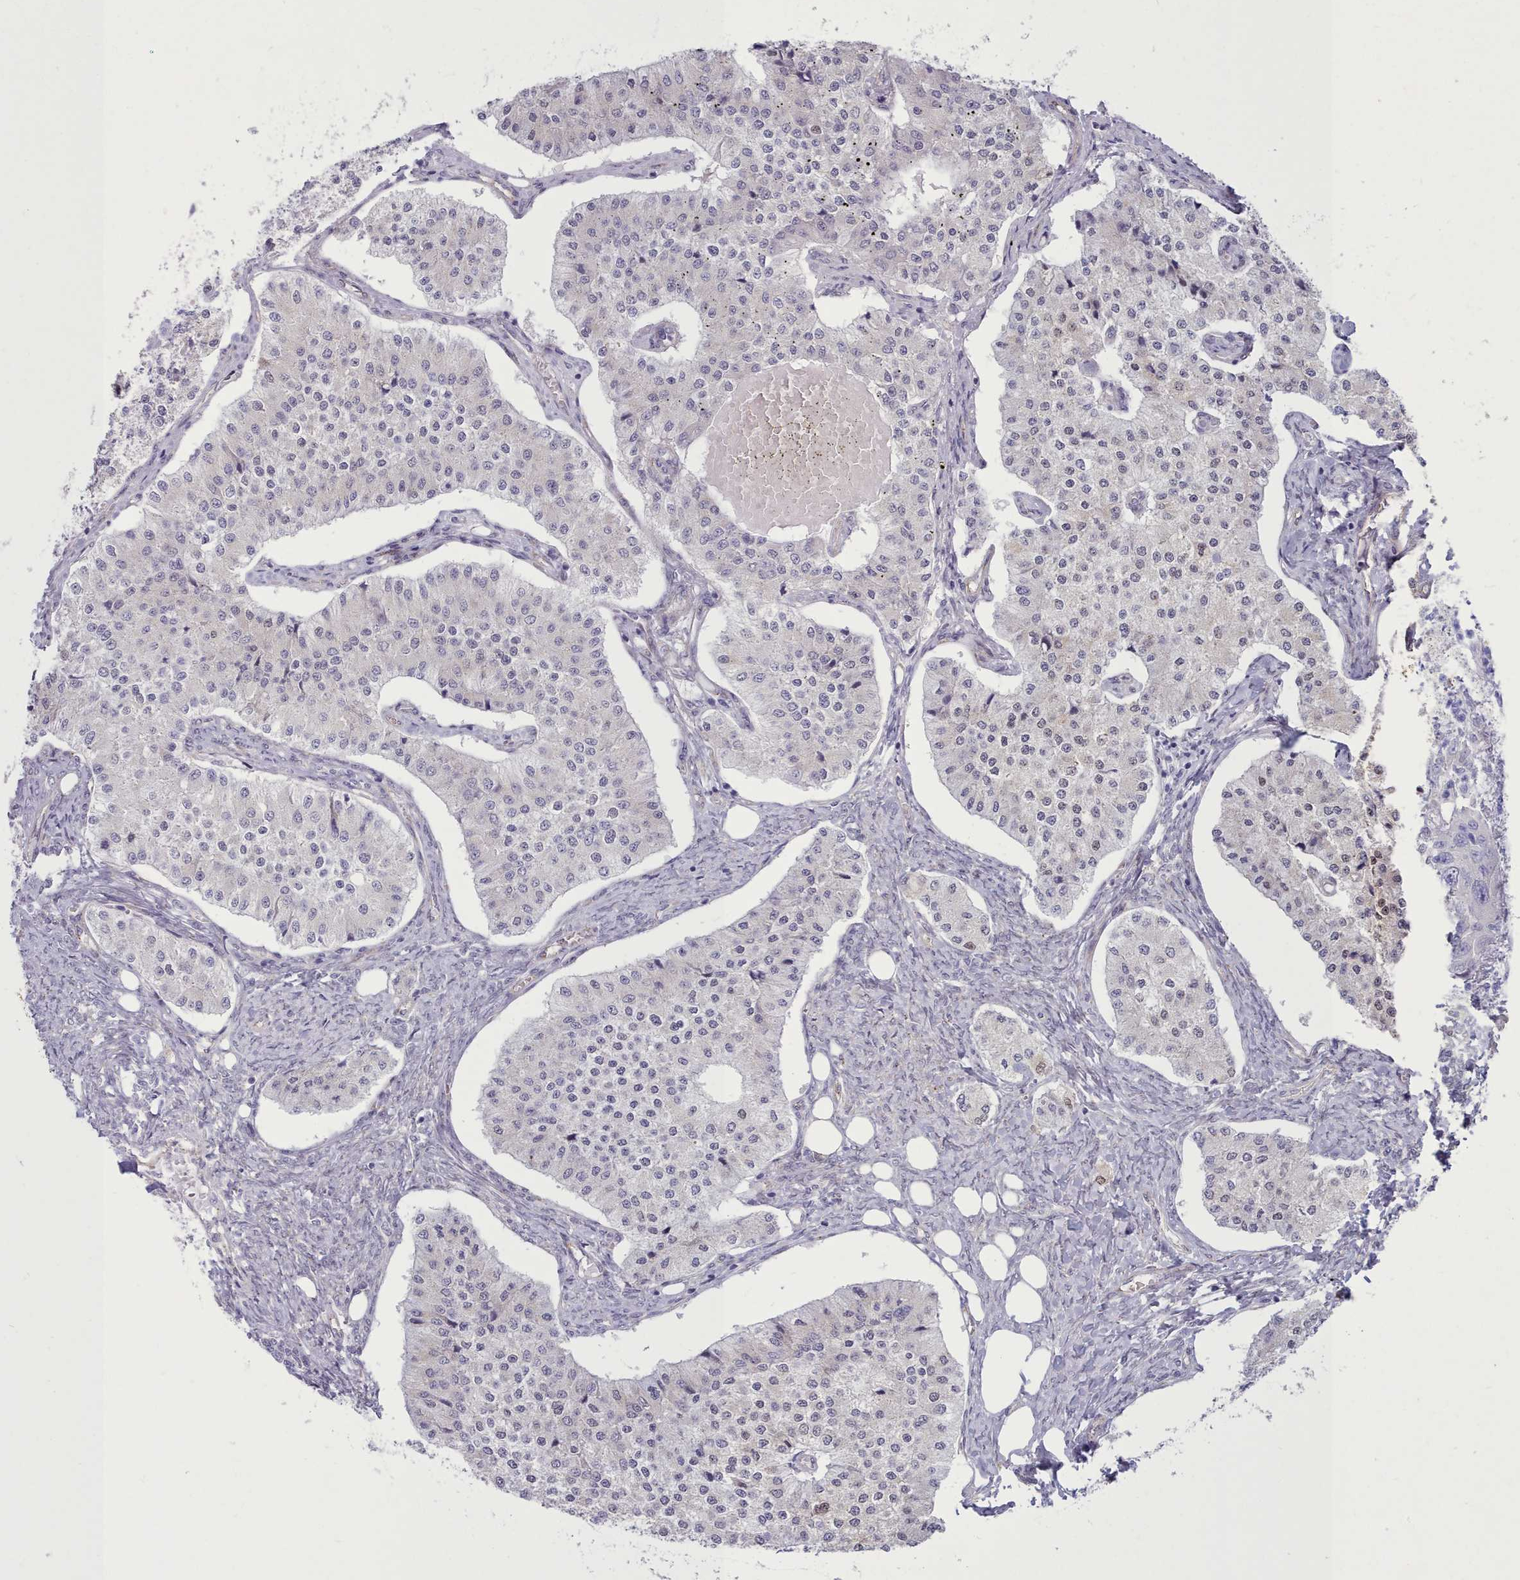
{"staining": {"intensity": "weak", "quantity": "<25%", "location": "cytoplasmic/membranous"}, "tissue": "carcinoid", "cell_type": "Tumor cells", "image_type": "cancer", "snomed": [{"axis": "morphology", "description": "Carcinoid, malignant, NOS"}, {"axis": "topography", "description": "Colon"}], "caption": "Tumor cells are negative for protein expression in human malignant carcinoid. The staining was performed using DAB to visualize the protein expression in brown, while the nuclei were stained in blue with hematoxylin (Magnification: 20x).", "gene": "TMEM253", "patient": {"sex": "female", "age": 52}}